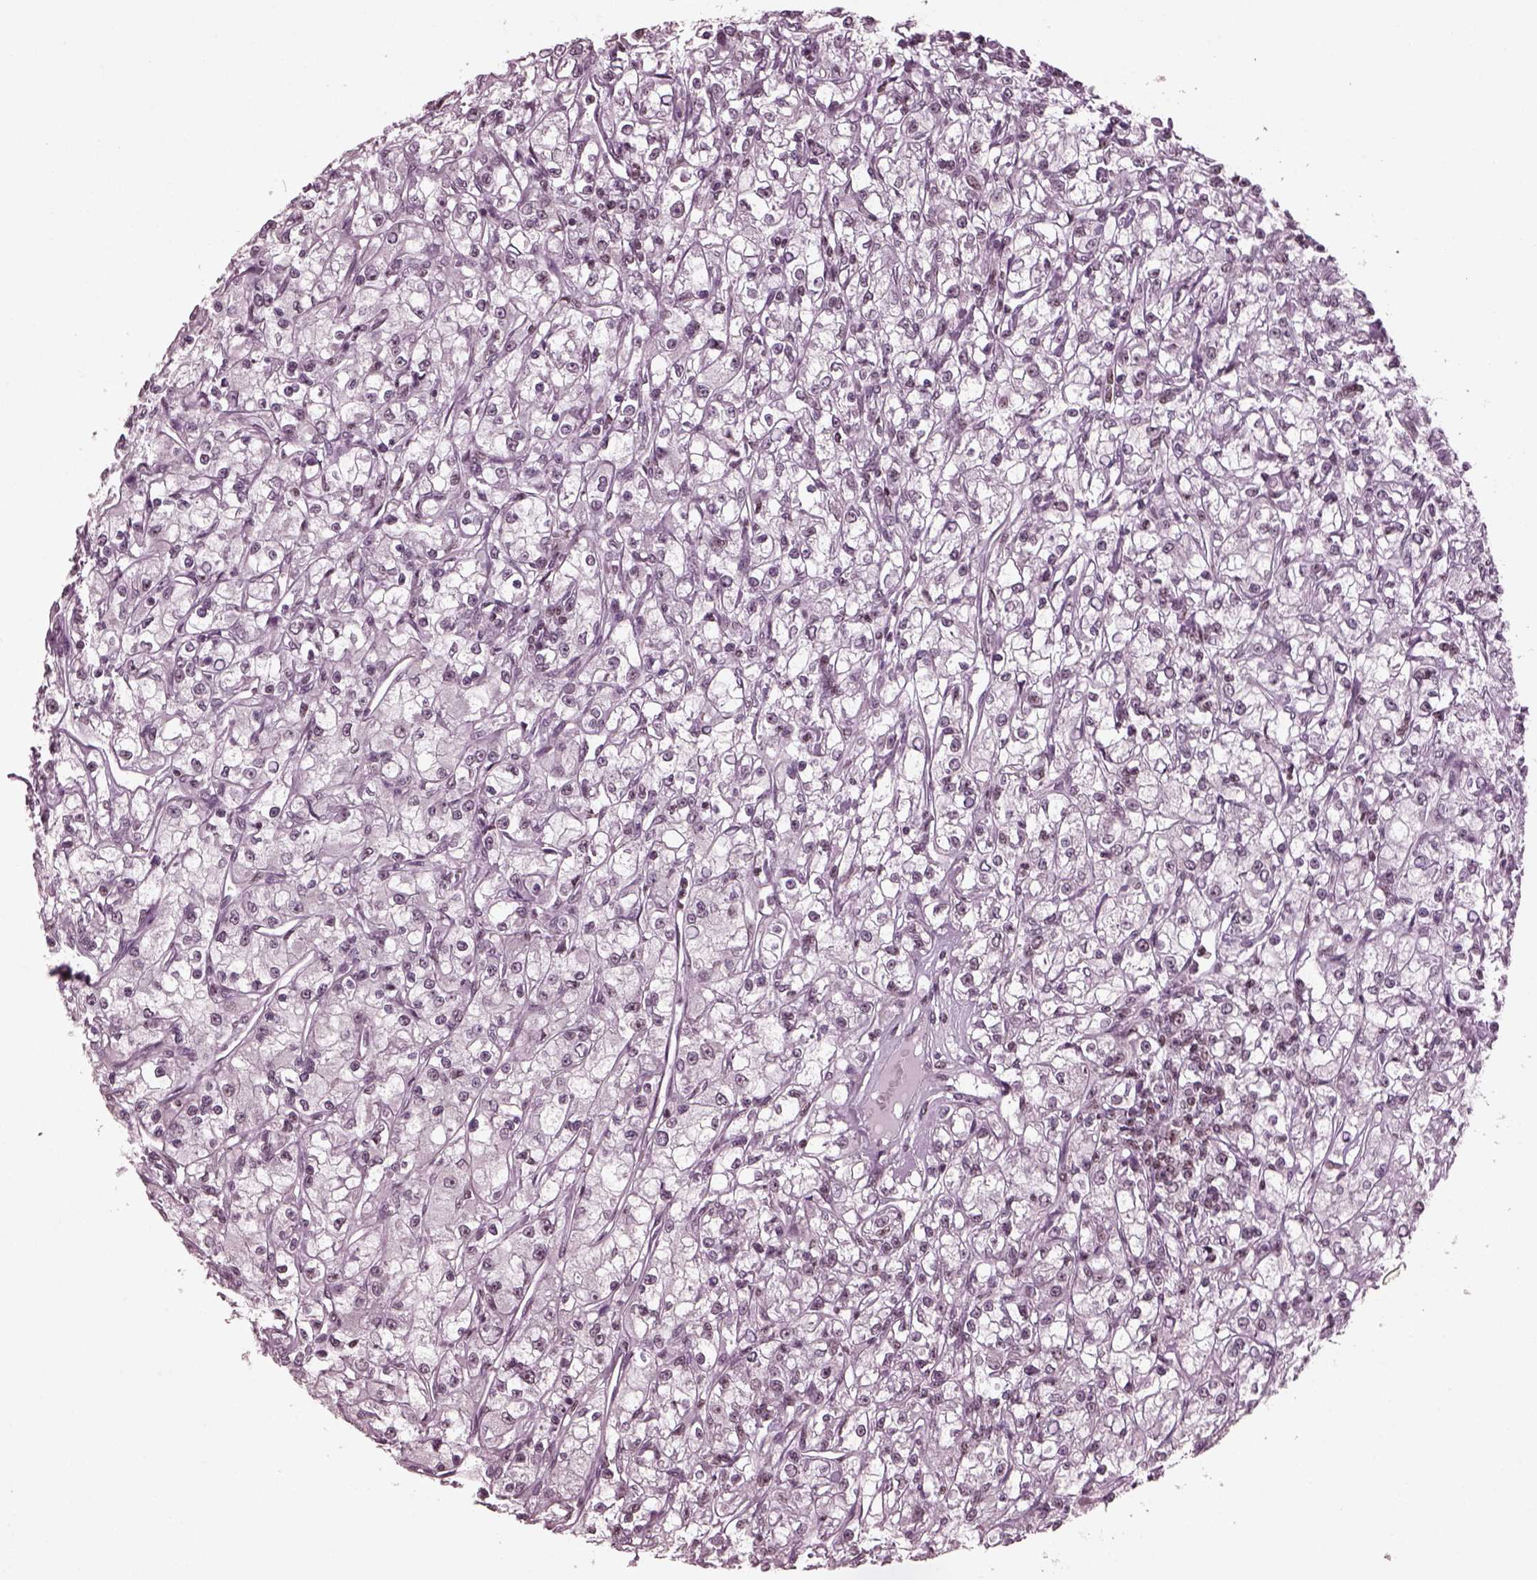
{"staining": {"intensity": "negative", "quantity": "none", "location": "none"}, "tissue": "renal cancer", "cell_type": "Tumor cells", "image_type": "cancer", "snomed": [{"axis": "morphology", "description": "Adenocarcinoma, NOS"}, {"axis": "topography", "description": "Kidney"}], "caption": "Histopathology image shows no protein positivity in tumor cells of renal adenocarcinoma tissue. Brightfield microscopy of IHC stained with DAB (brown) and hematoxylin (blue), captured at high magnification.", "gene": "RUVBL2", "patient": {"sex": "female", "age": 59}}